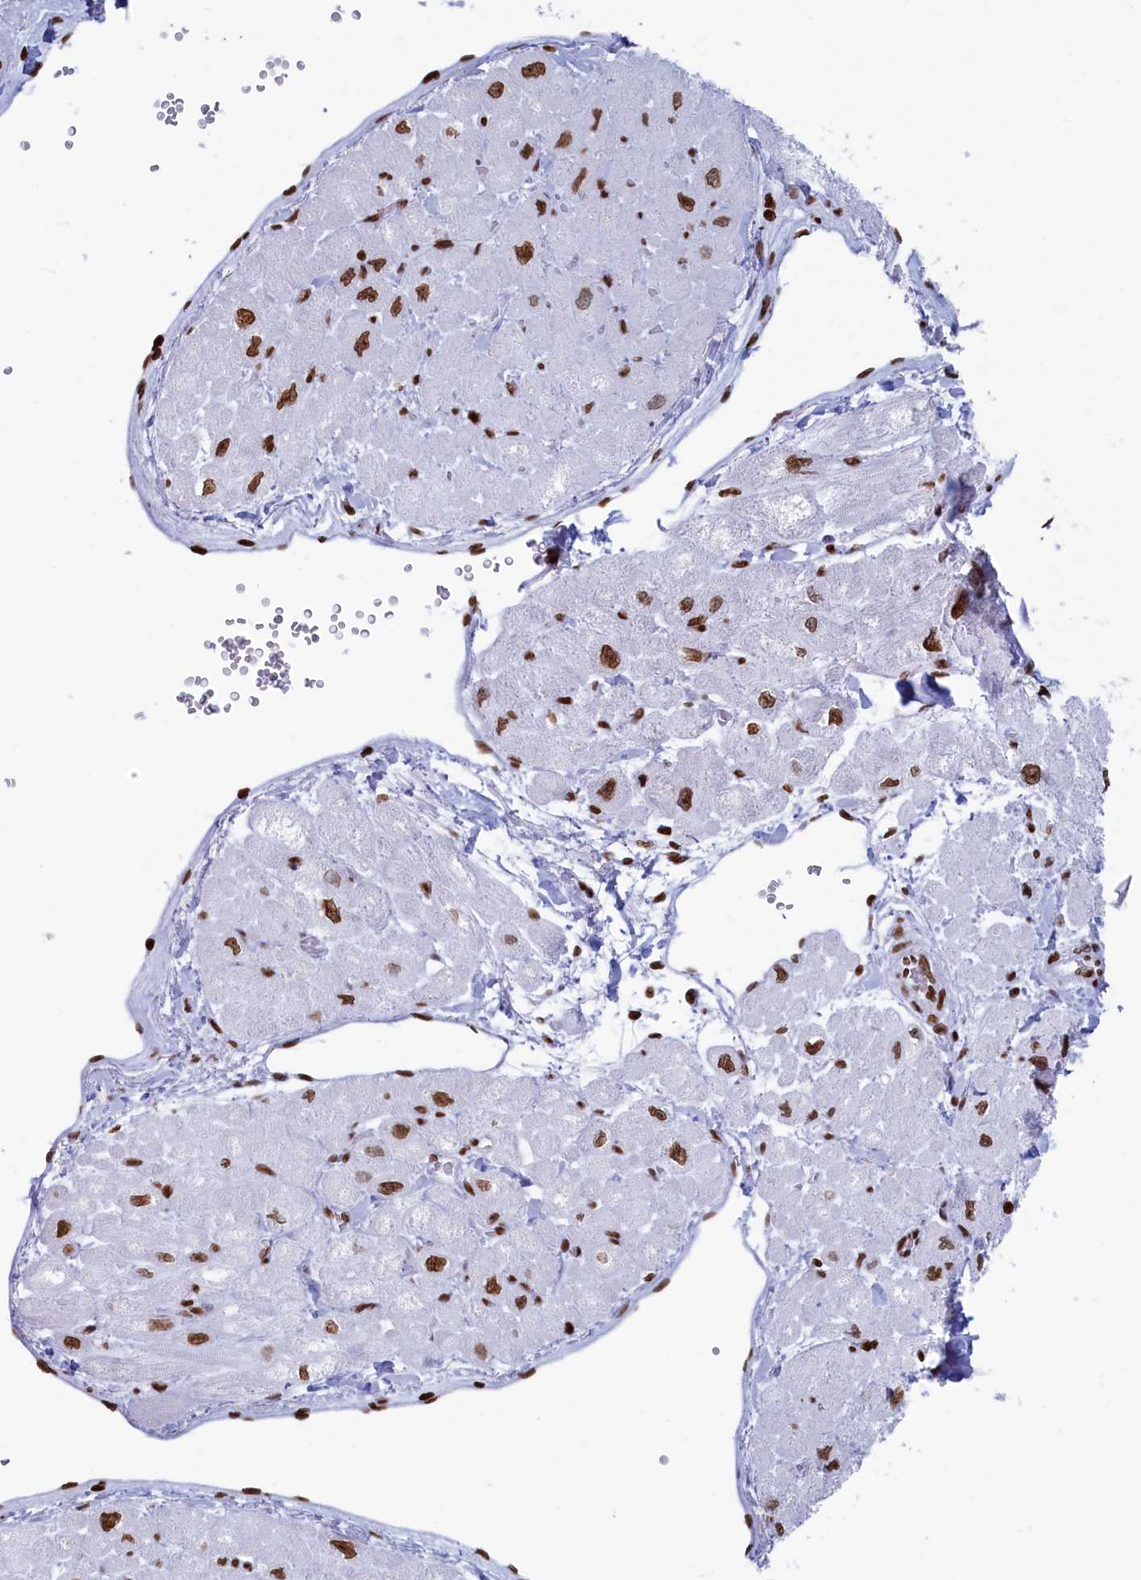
{"staining": {"intensity": "strong", "quantity": ">75%", "location": "nuclear"}, "tissue": "heart muscle", "cell_type": "Cardiomyocytes", "image_type": "normal", "snomed": [{"axis": "morphology", "description": "Normal tissue, NOS"}, {"axis": "topography", "description": "Heart"}], "caption": "A histopathology image of heart muscle stained for a protein exhibits strong nuclear brown staining in cardiomyocytes. (DAB (3,3'-diaminobenzidine) = brown stain, brightfield microscopy at high magnification).", "gene": "APOBEC3A", "patient": {"sex": "male", "age": 65}}